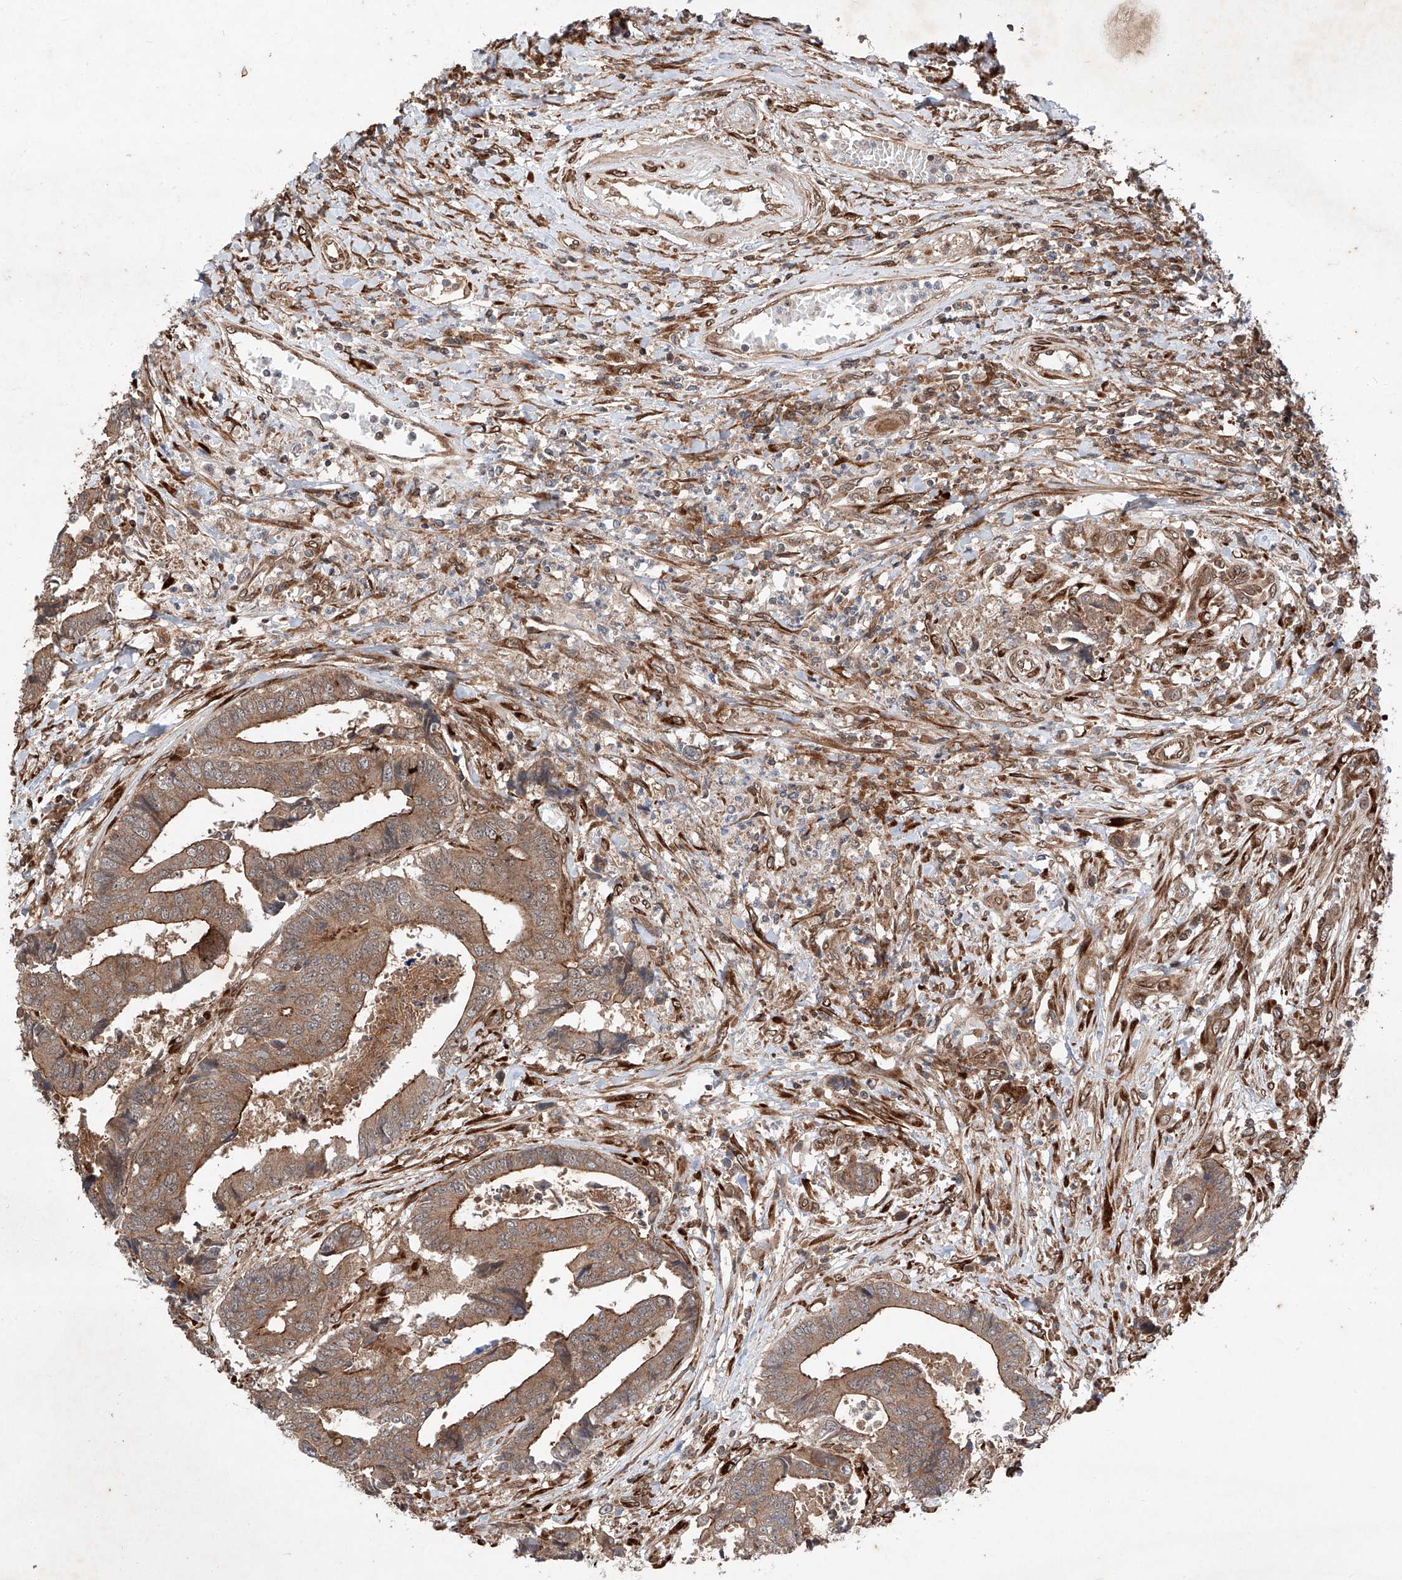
{"staining": {"intensity": "moderate", "quantity": "25%-75%", "location": "cytoplasmic/membranous"}, "tissue": "colorectal cancer", "cell_type": "Tumor cells", "image_type": "cancer", "snomed": [{"axis": "morphology", "description": "Adenocarcinoma, NOS"}, {"axis": "topography", "description": "Rectum"}], "caption": "Colorectal cancer (adenocarcinoma) tissue shows moderate cytoplasmic/membranous expression in approximately 25%-75% of tumor cells", "gene": "ZFP28", "patient": {"sex": "male", "age": 84}}